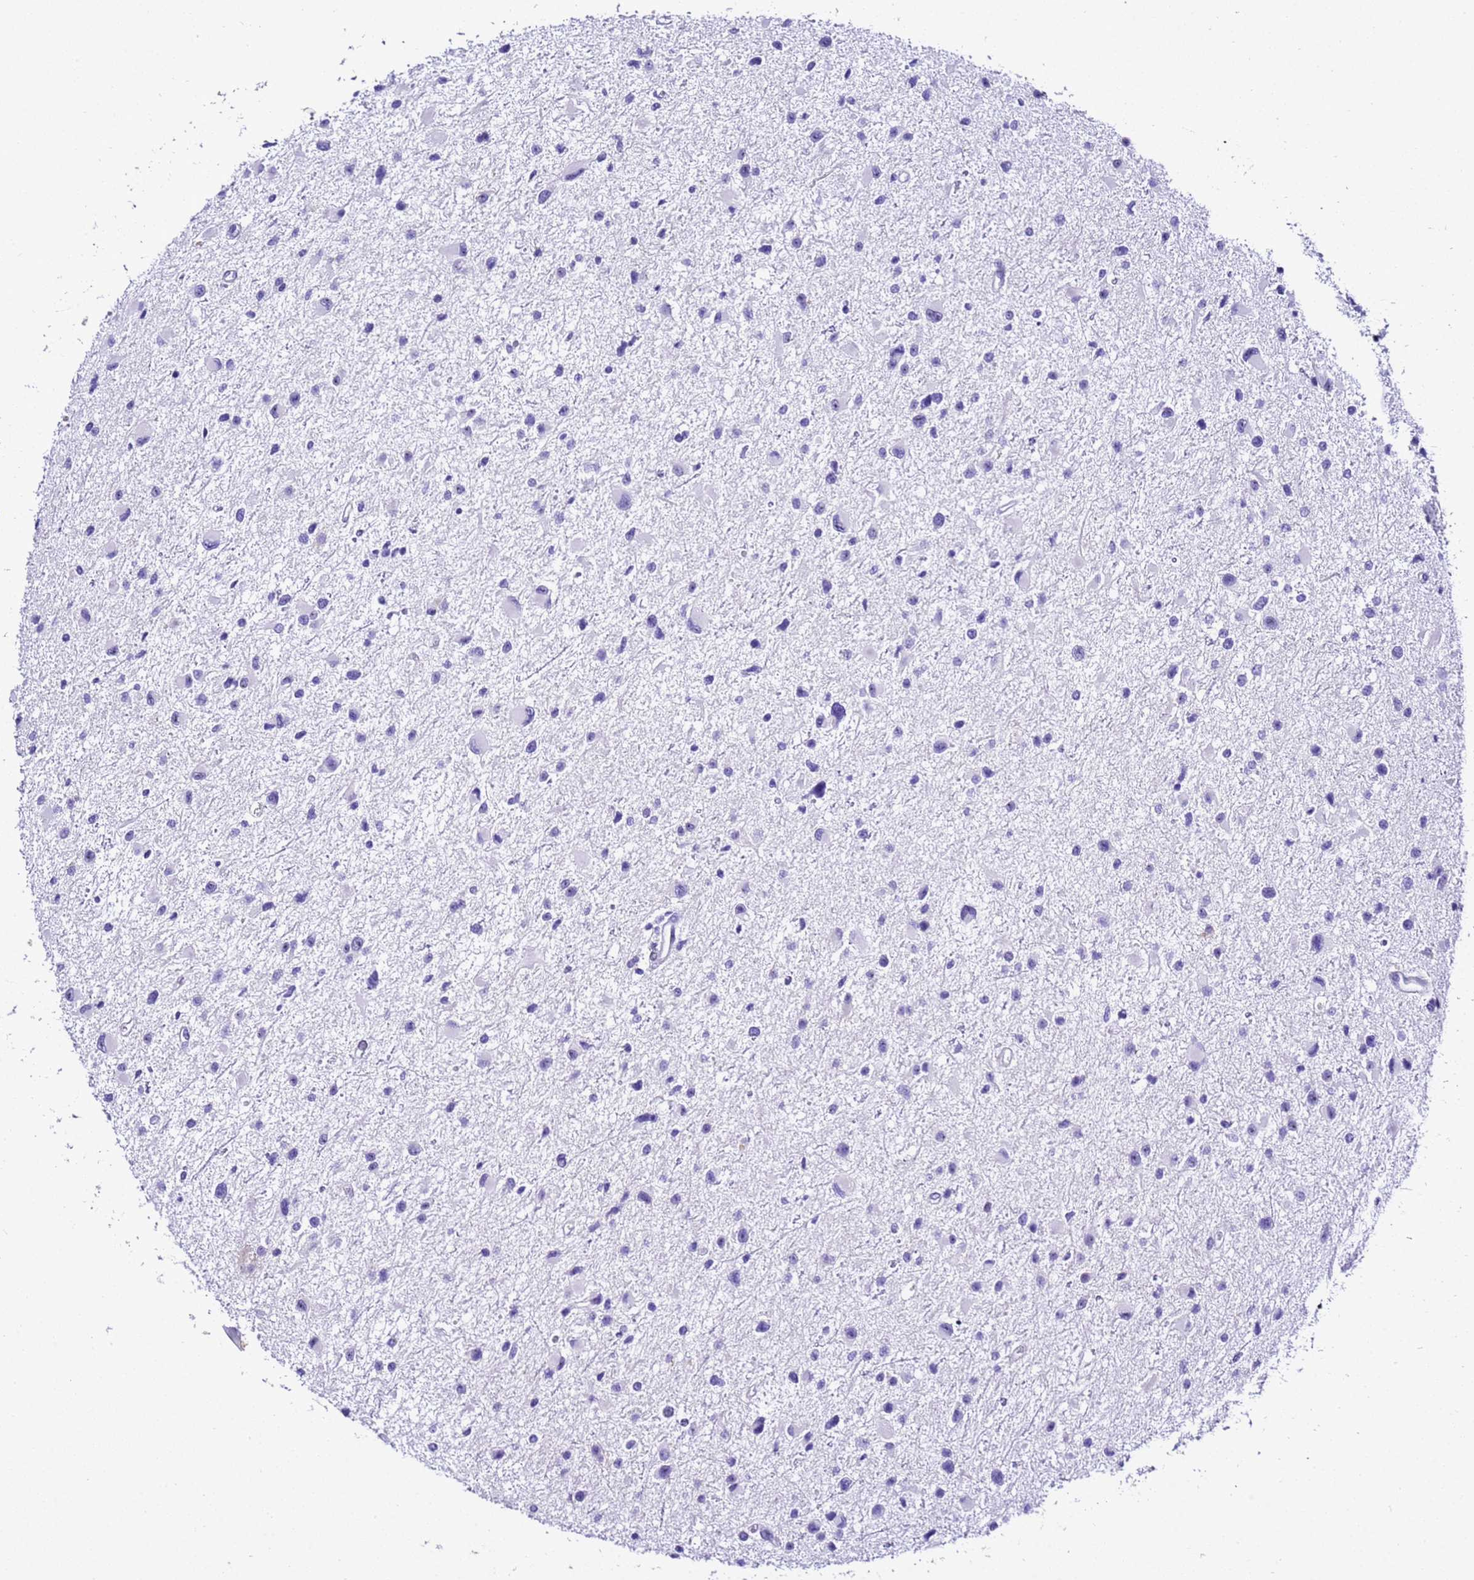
{"staining": {"intensity": "negative", "quantity": "none", "location": "none"}, "tissue": "glioma", "cell_type": "Tumor cells", "image_type": "cancer", "snomed": [{"axis": "morphology", "description": "Glioma, malignant, Low grade"}, {"axis": "topography", "description": "Brain"}], "caption": "Tumor cells show no significant protein expression in glioma.", "gene": "ZNF417", "patient": {"sex": "female", "age": 32}}